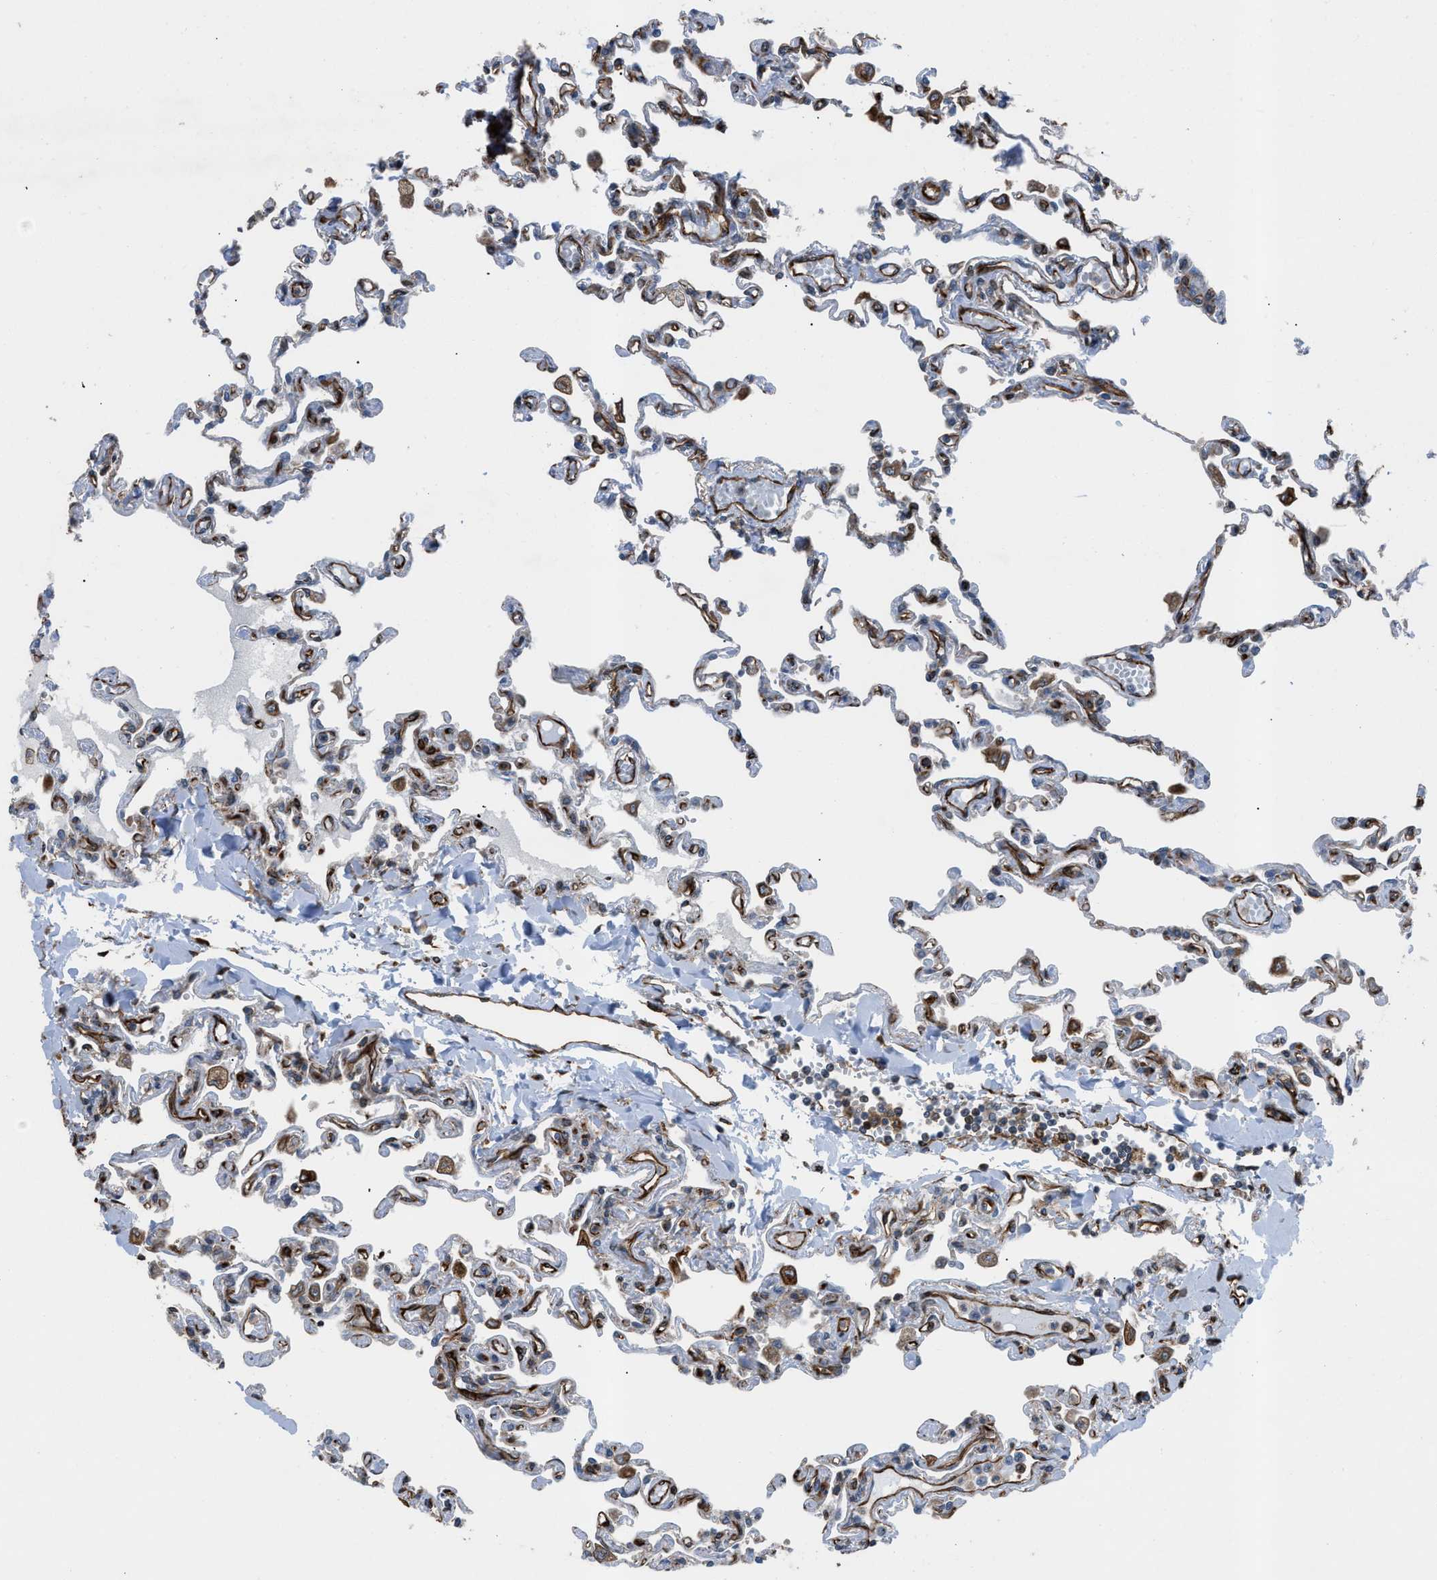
{"staining": {"intensity": "moderate", "quantity": "25%-75%", "location": "cytoplasmic/membranous"}, "tissue": "lung", "cell_type": "Alveolar cells", "image_type": "normal", "snomed": [{"axis": "morphology", "description": "Normal tissue, NOS"}, {"axis": "topography", "description": "Lung"}], "caption": "Immunohistochemical staining of unremarkable lung demonstrates moderate cytoplasmic/membranous protein expression in about 25%-75% of alveolar cells.", "gene": "PTPRE", "patient": {"sex": "male", "age": 21}}